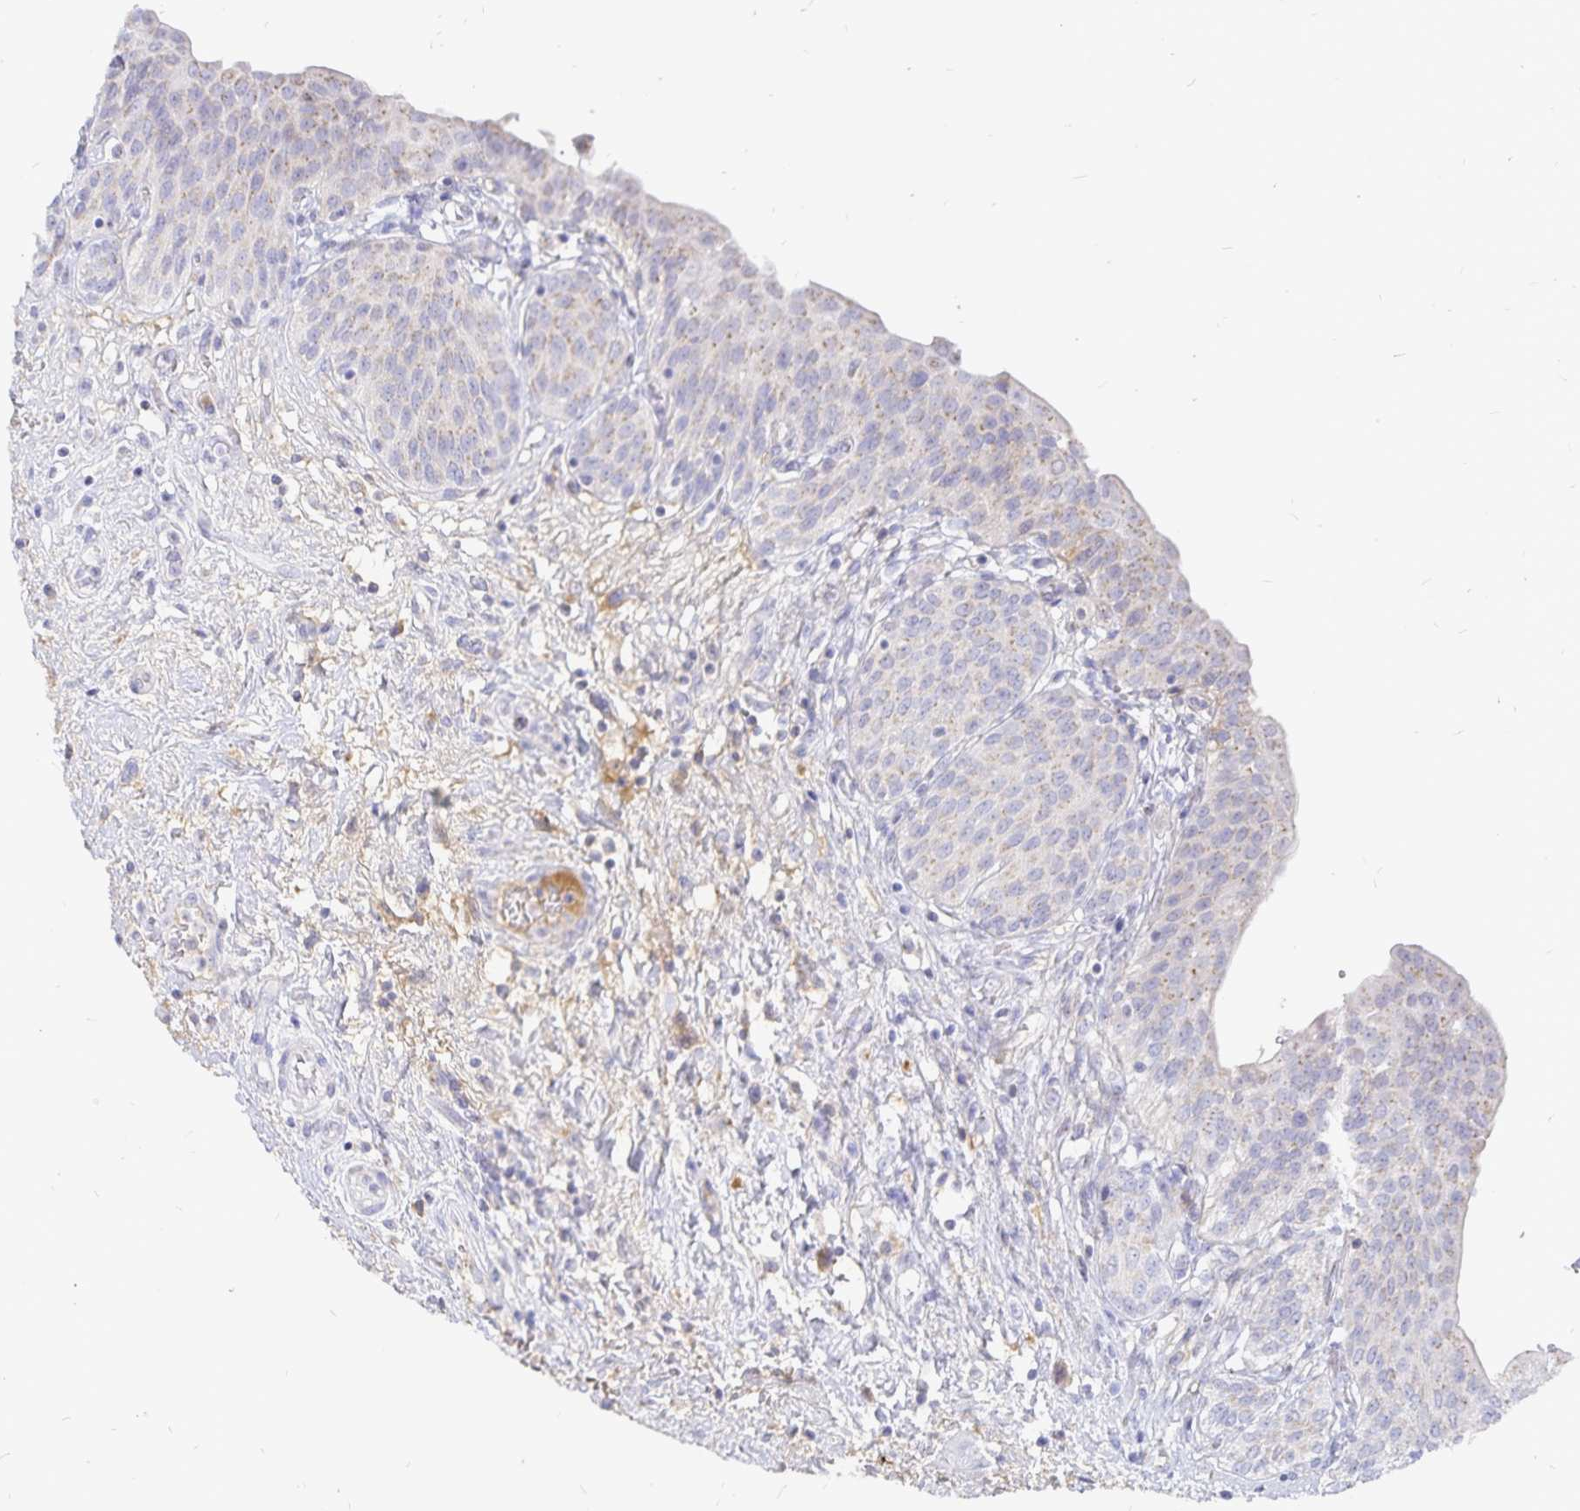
{"staining": {"intensity": "negative", "quantity": "none", "location": "none"}, "tissue": "urinary bladder", "cell_type": "Urothelial cells", "image_type": "normal", "snomed": [{"axis": "morphology", "description": "Normal tissue, NOS"}, {"axis": "topography", "description": "Urinary bladder"}], "caption": "This is a histopathology image of immunohistochemistry staining of benign urinary bladder, which shows no expression in urothelial cells.", "gene": "PKHD1", "patient": {"sex": "male", "age": 68}}